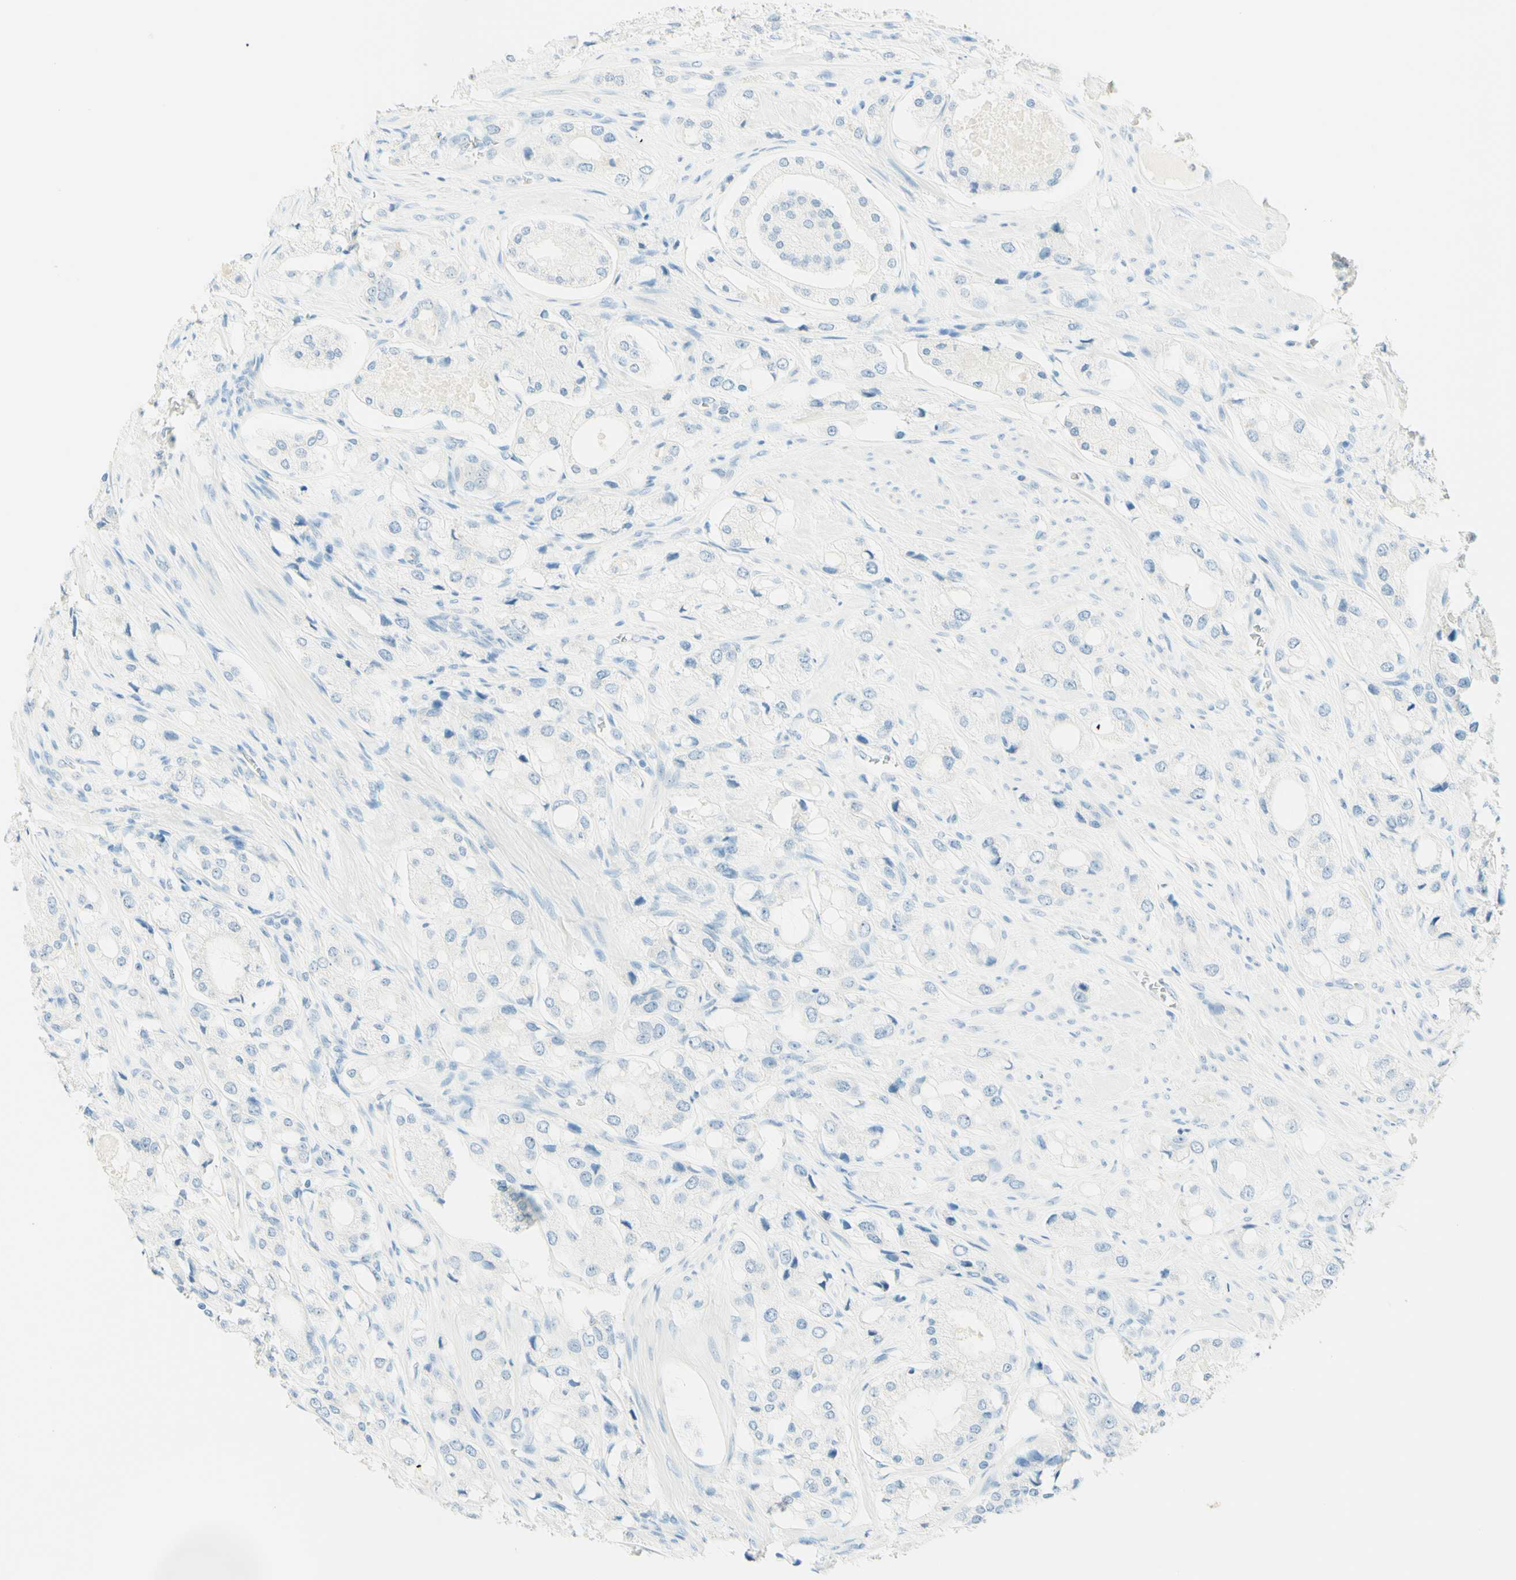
{"staining": {"intensity": "negative", "quantity": "none", "location": "none"}, "tissue": "prostate cancer", "cell_type": "Tumor cells", "image_type": "cancer", "snomed": [{"axis": "morphology", "description": "Adenocarcinoma, High grade"}, {"axis": "topography", "description": "Prostate"}], "caption": "High magnification brightfield microscopy of prostate adenocarcinoma (high-grade) stained with DAB (3,3'-diaminobenzidine) (brown) and counterstained with hematoxylin (blue): tumor cells show no significant positivity. (DAB immunohistochemistry (IHC) with hematoxylin counter stain).", "gene": "FMR1NB", "patient": {"sex": "male", "age": 65}}